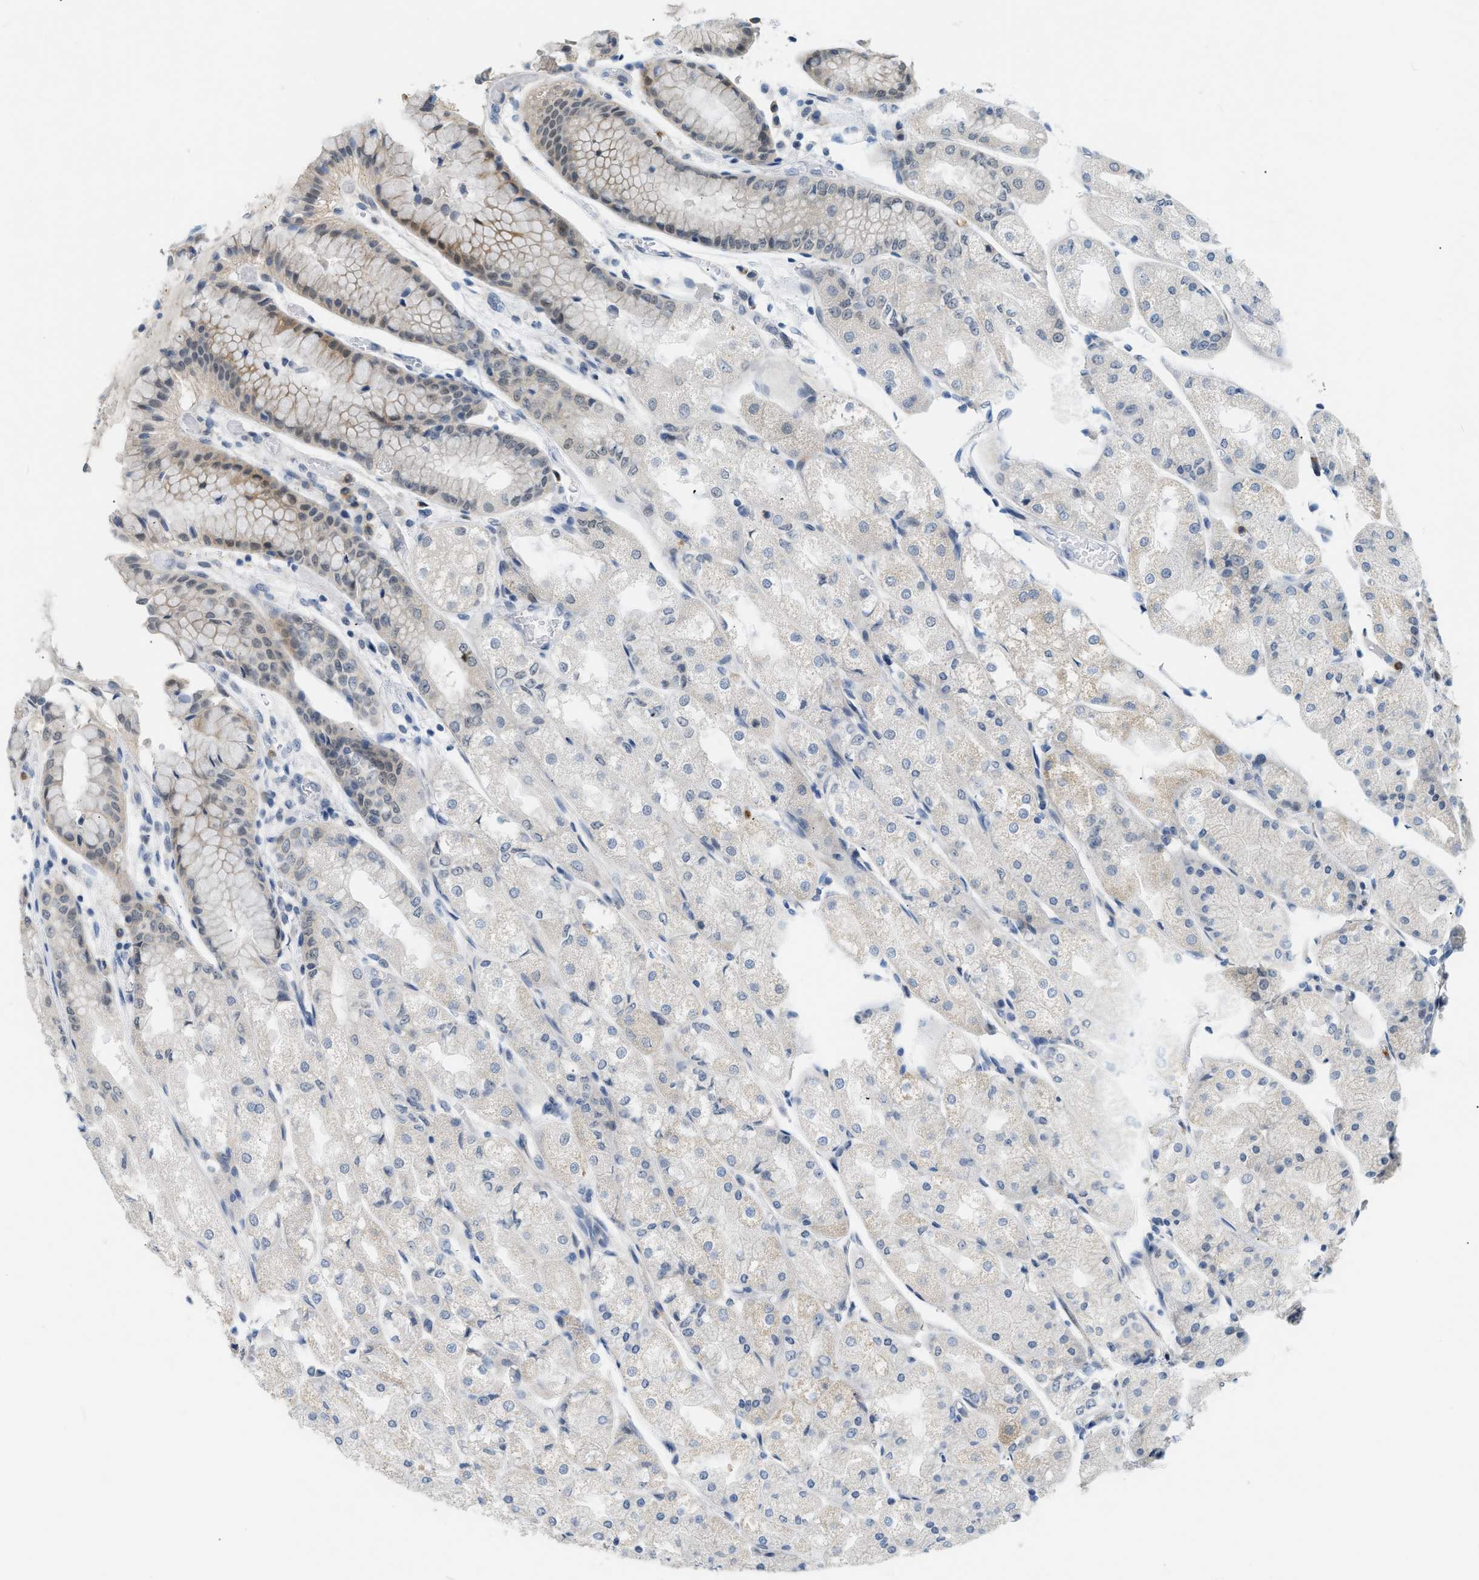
{"staining": {"intensity": "moderate", "quantity": "<25%", "location": "cytoplasmic/membranous"}, "tissue": "stomach", "cell_type": "Glandular cells", "image_type": "normal", "snomed": [{"axis": "morphology", "description": "Normal tissue, NOS"}, {"axis": "topography", "description": "Stomach, upper"}], "caption": "Immunohistochemical staining of normal human stomach demonstrates low levels of moderate cytoplasmic/membranous staining in about <25% of glandular cells. (IHC, brightfield microscopy, high magnification).", "gene": "ZNF408", "patient": {"sex": "male", "age": 72}}